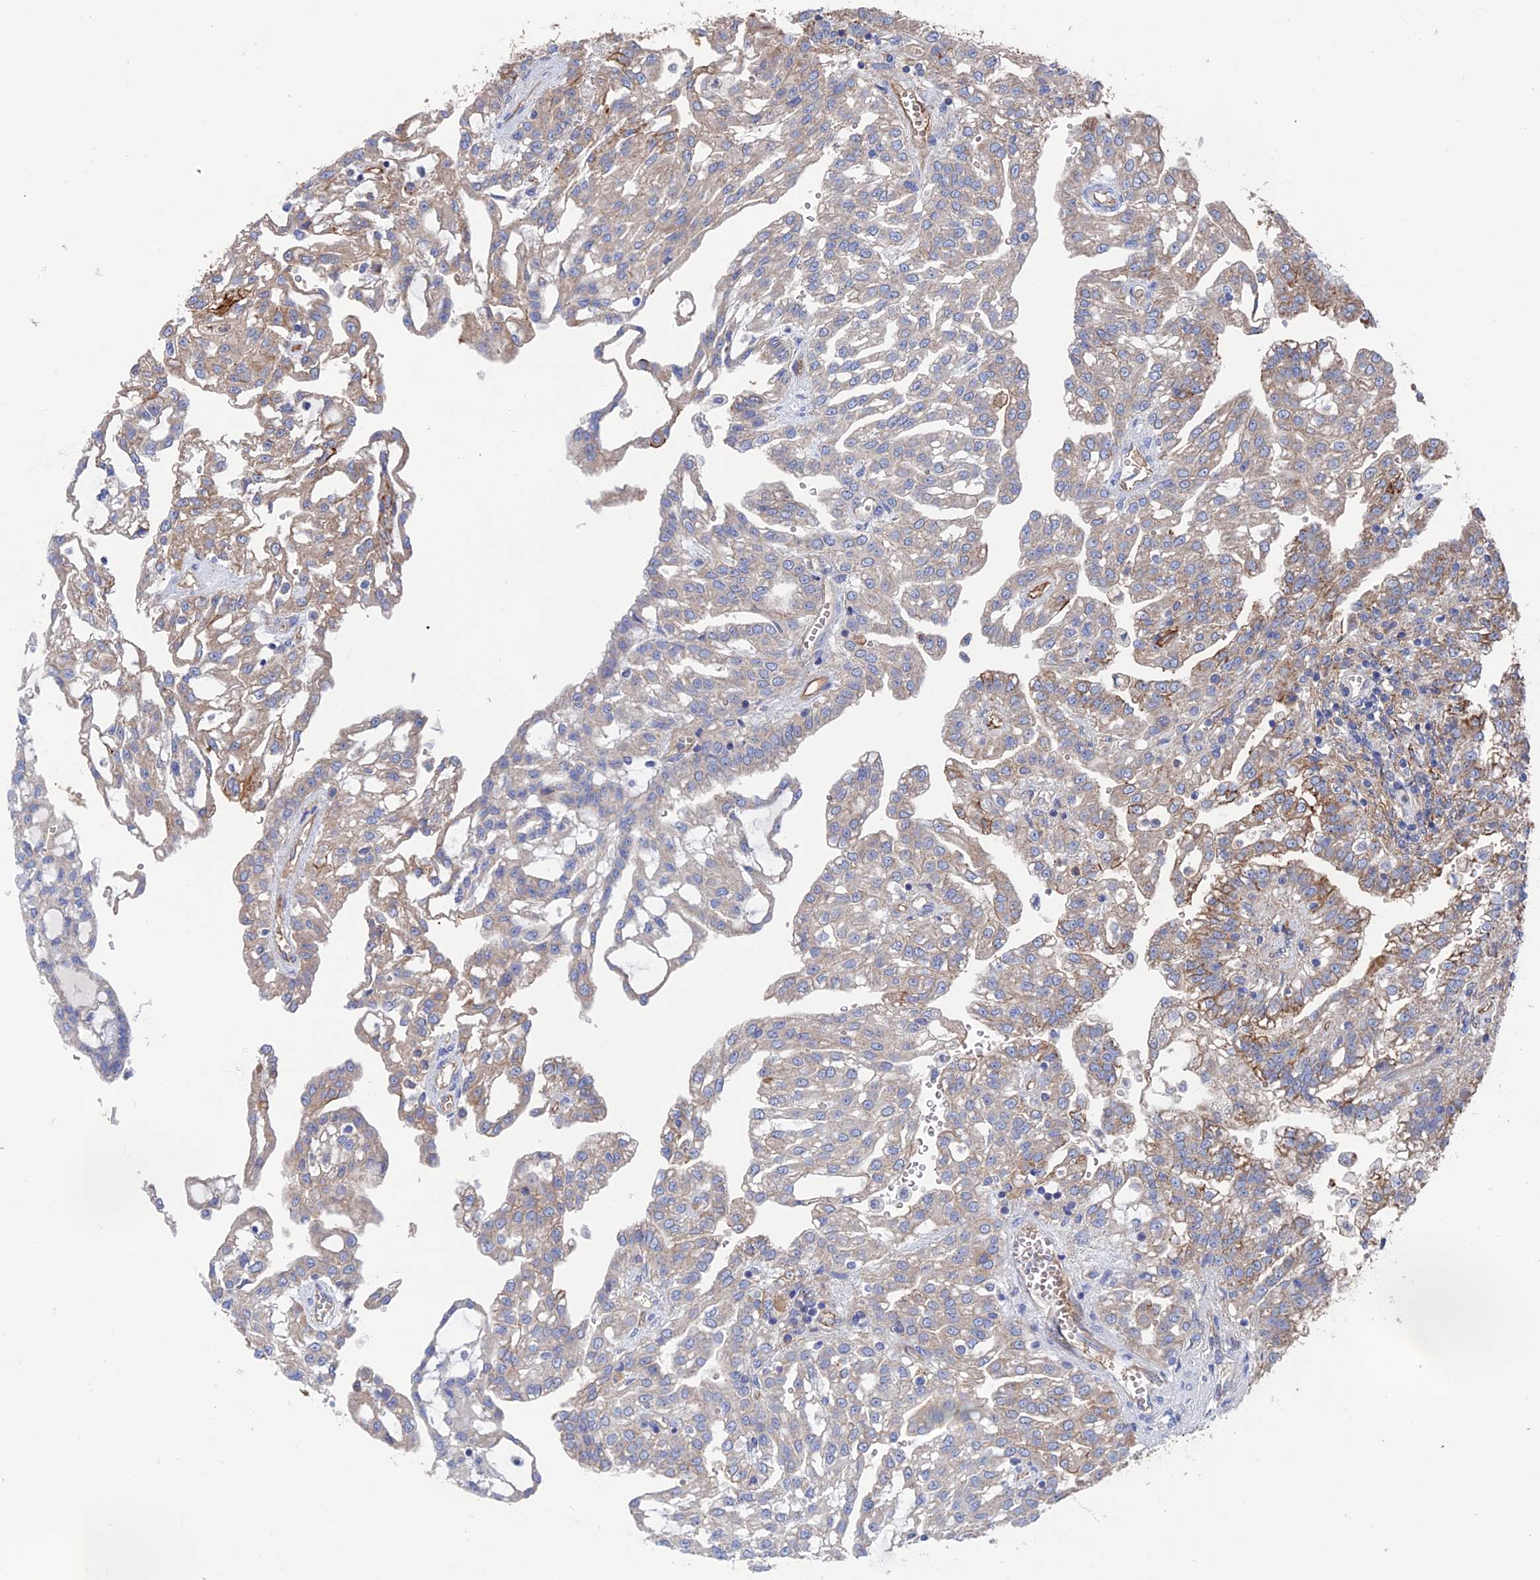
{"staining": {"intensity": "moderate", "quantity": "<25%", "location": "cytoplasmic/membranous"}, "tissue": "renal cancer", "cell_type": "Tumor cells", "image_type": "cancer", "snomed": [{"axis": "morphology", "description": "Adenocarcinoma, NOS"}, {"axis": "topography", "description": "Kidney"}], "caption": "IHC (DAB) staining of human renal adenocarcinoma shows moderate cytoplasmic/membranous protein staining in about <25% of tumor cells.", "gene": "SNX11", "patient": {"sex": "male", "age": 63}}